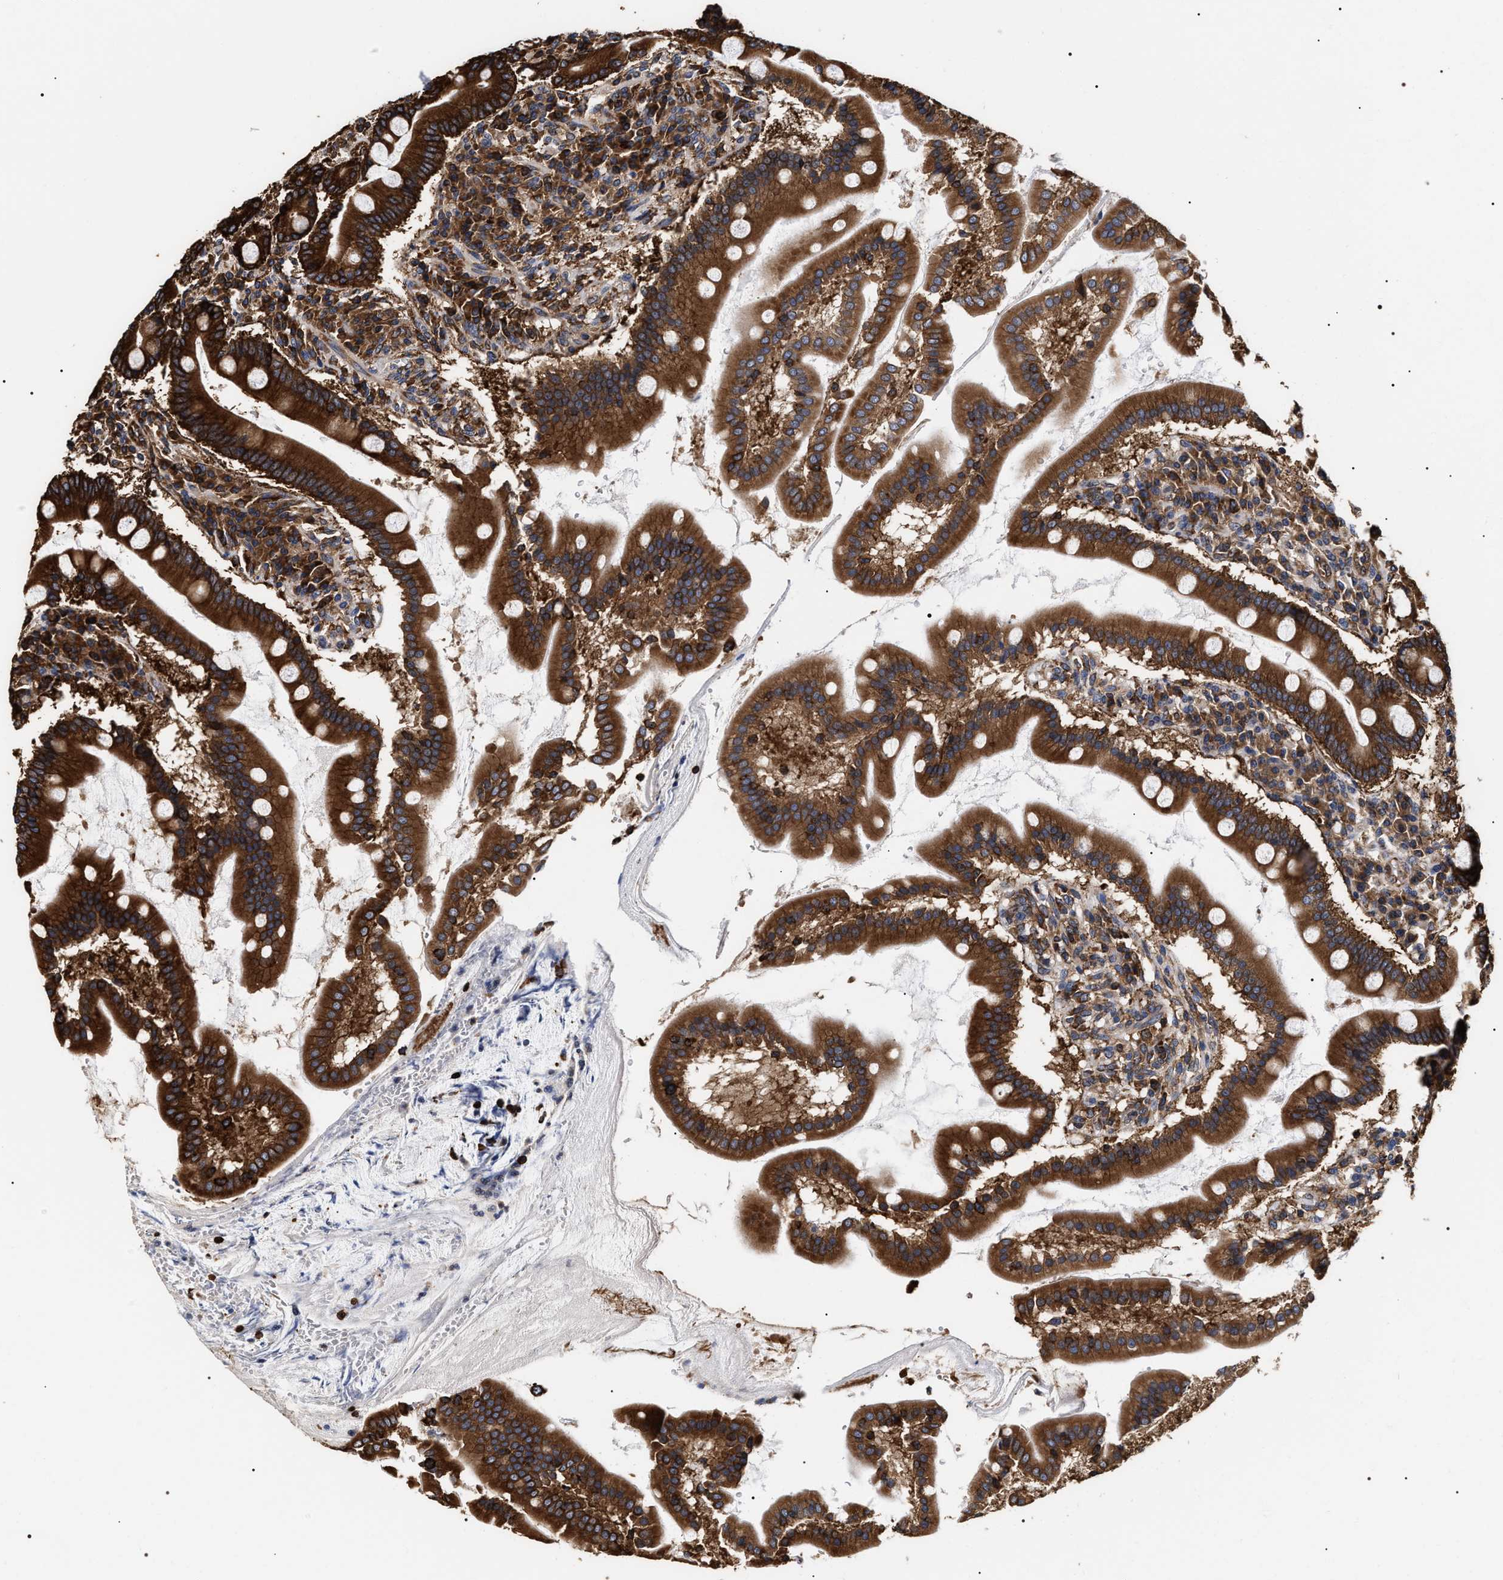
{"staining": {"intensity": "strong", "quantity": ">75%", "location": "cytoplasmic/membranous"}, "tissue": "duodenum", "cell_type": "Glandular cells", "image_type": "normal", "snomed": [{"axis": "morphology", "description": "Normal tissue, NOS"}, {"axis": "topography", "description": "Duodenum"}], "caption": "Duodenum stained with DAB immunohistochemistry (IHC) reveals high levels of strong cytoplasmic/membranous staining in approximately >75% of glandular cells.", "gene": "SERBP1", "patient": {"sex": "male", "age": 50}}